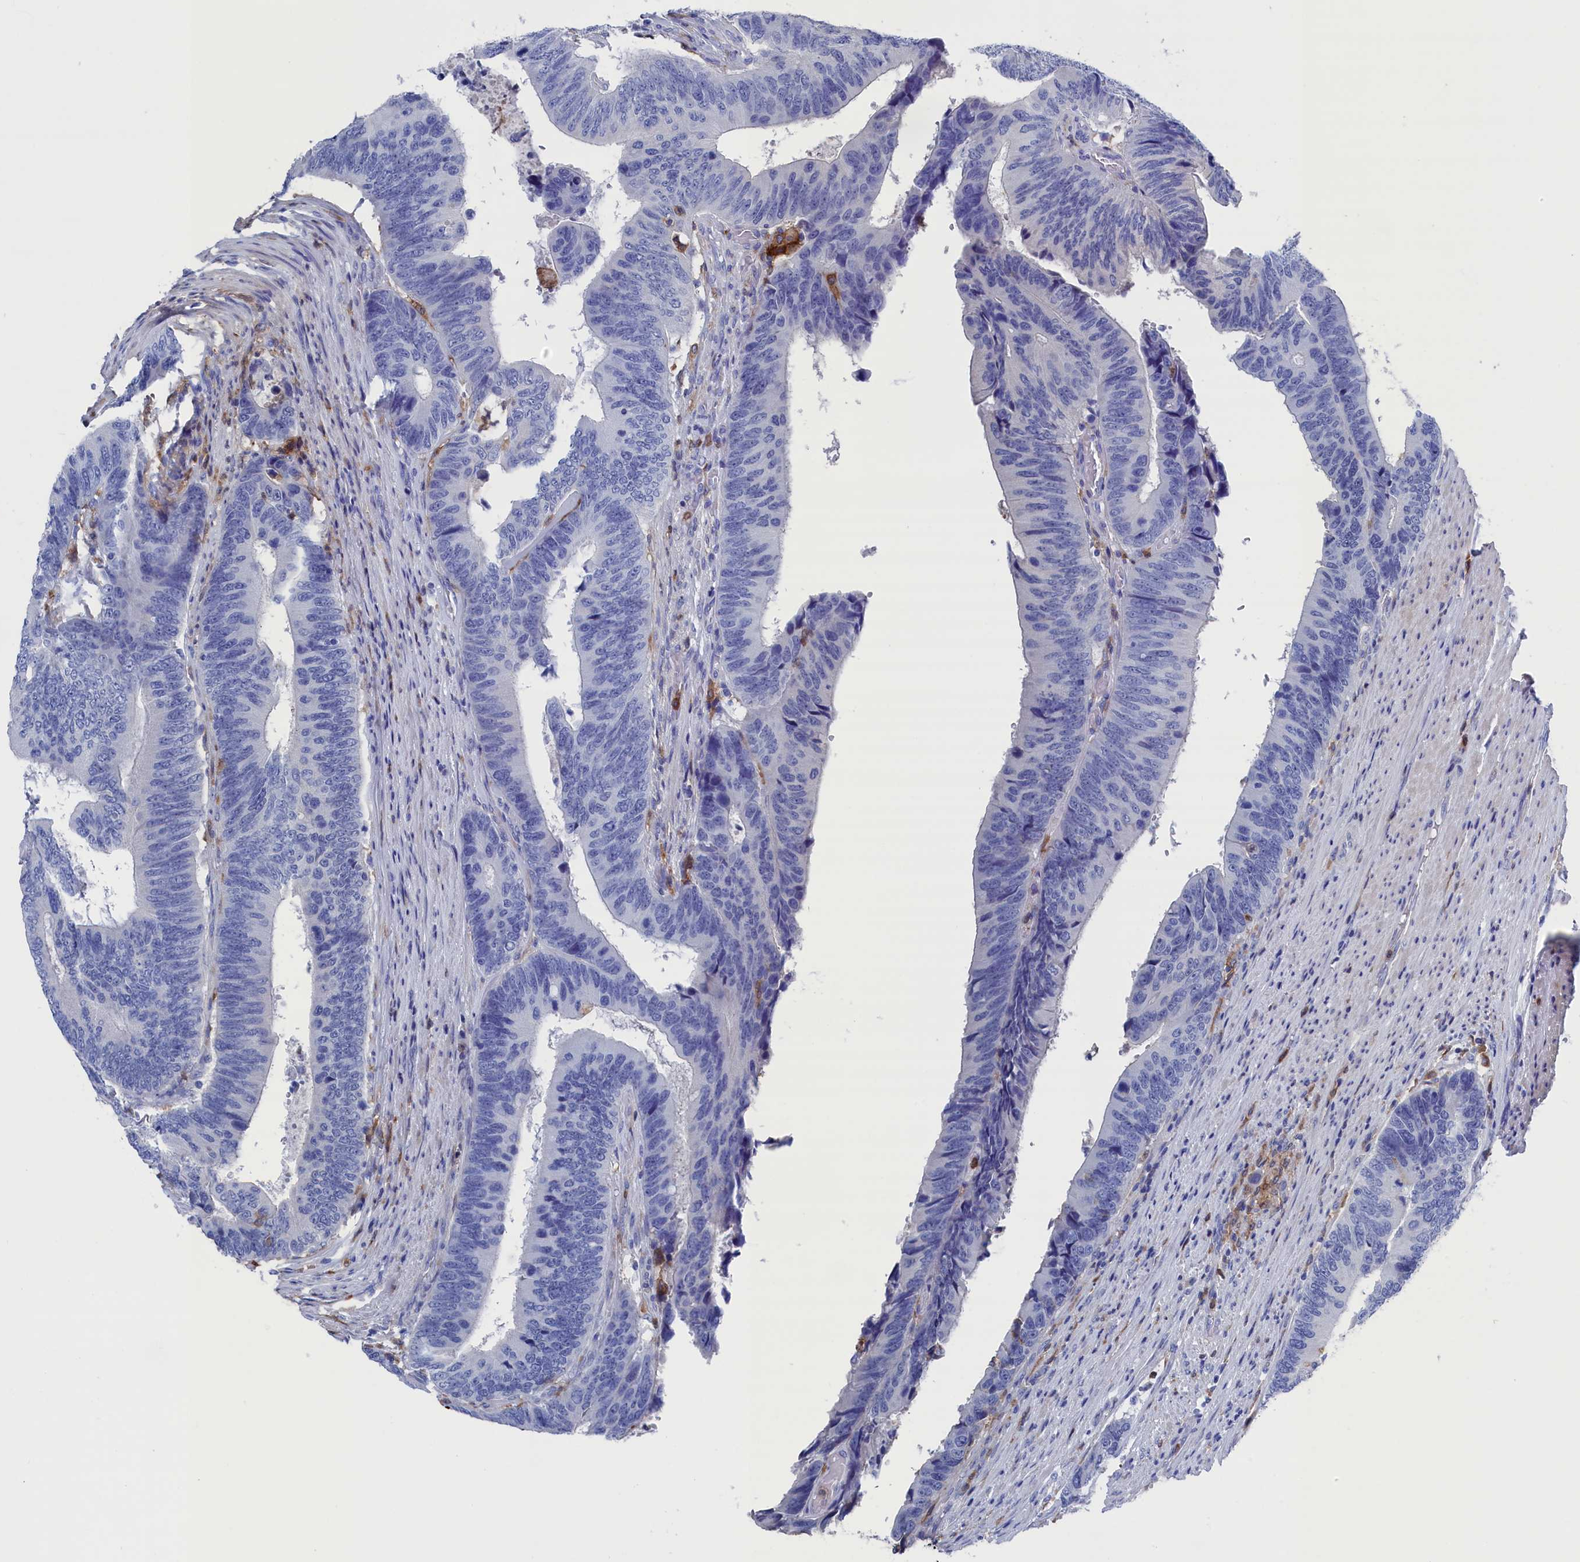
{"staining": {"intensity": "negative", "quantity": "none", "location": "none"}, "tissue": "colorectal cancer", "cell_type": "Tumor cells", "image_type": "cancer", "snomed": [{"axis": "morphology", "description": "Adenocarcinoma, NOS"}, {"axis": "topography", "description": "Colon"}], "caption": "There is no significant positivity in tumor cells of adenocarcinoma (colorectal). Brightfield microscopy of immunohistochemistry (IHC) stained with DAB (3,3'-diaminobenzidine) (brown) and hematoxylin (blue), captured at high magnification.", "gene": "TYROBP", "patient": {"sex": "male", "age": 87}}